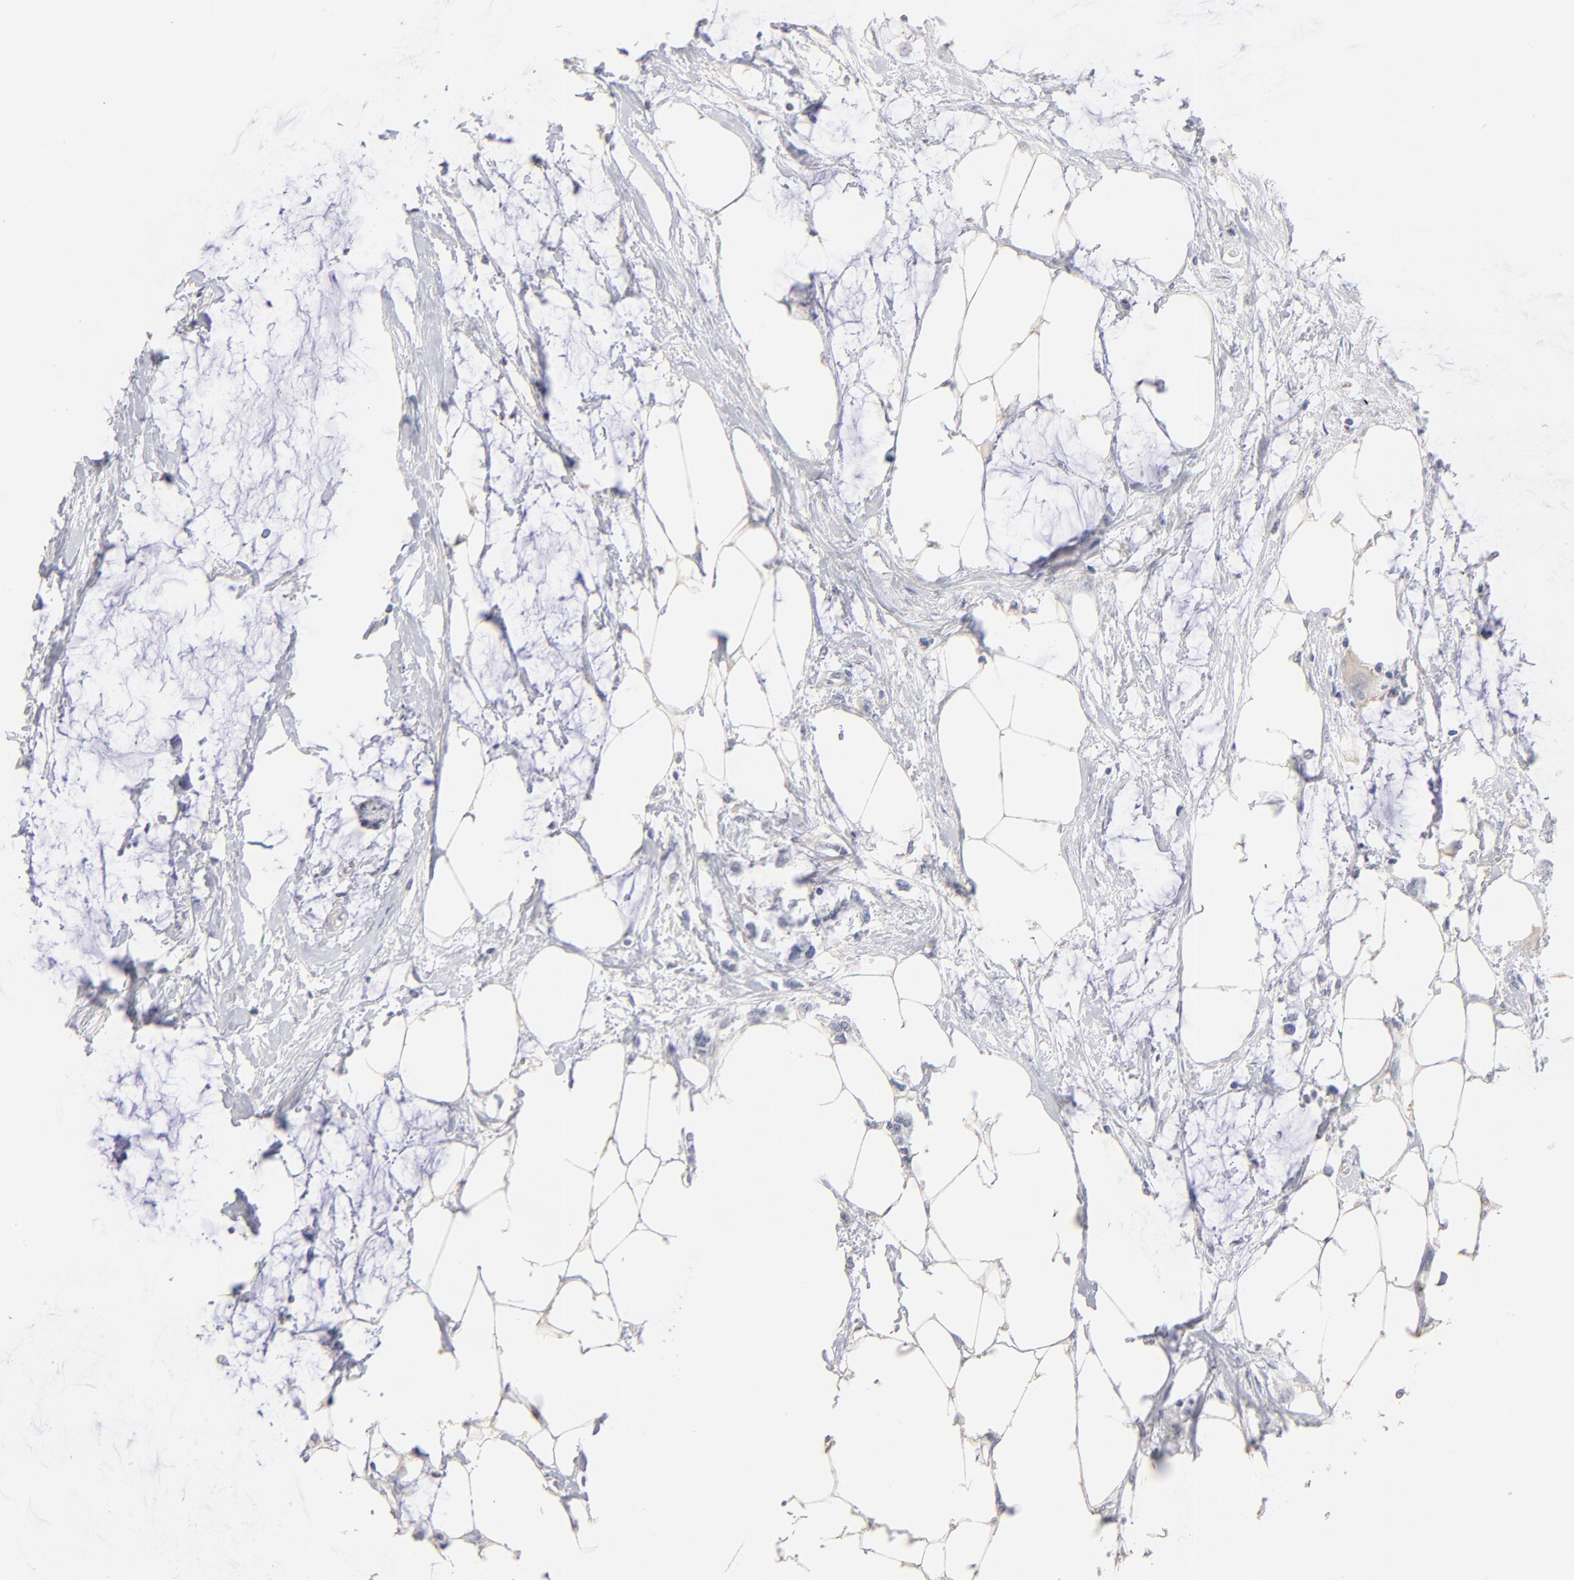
{"staining": {"intensity": "negative", "quantity": "none", "location": "none"}, "tissue": "colorectal cancer", "cell_type": "Tumor cells", "image_type": "cancer", "snomed": [{"axis": "morphology", "description": "Normal tissue, NOS"}, {"axis": "morphology", "description": "Adenocarcinoma, NOS"}, {"axis": "topography", "description": "Colon"}, {"axis": "topography", "description": "Peripheral nerve tissue"}], "caption": "Immunohistochemistry image of human colorectal cancer stained for a protein (brown), which exhibits no positivity in tumor cells.", "gene": "ITGA8", "patient": {"sex": "male", "age": 14}}